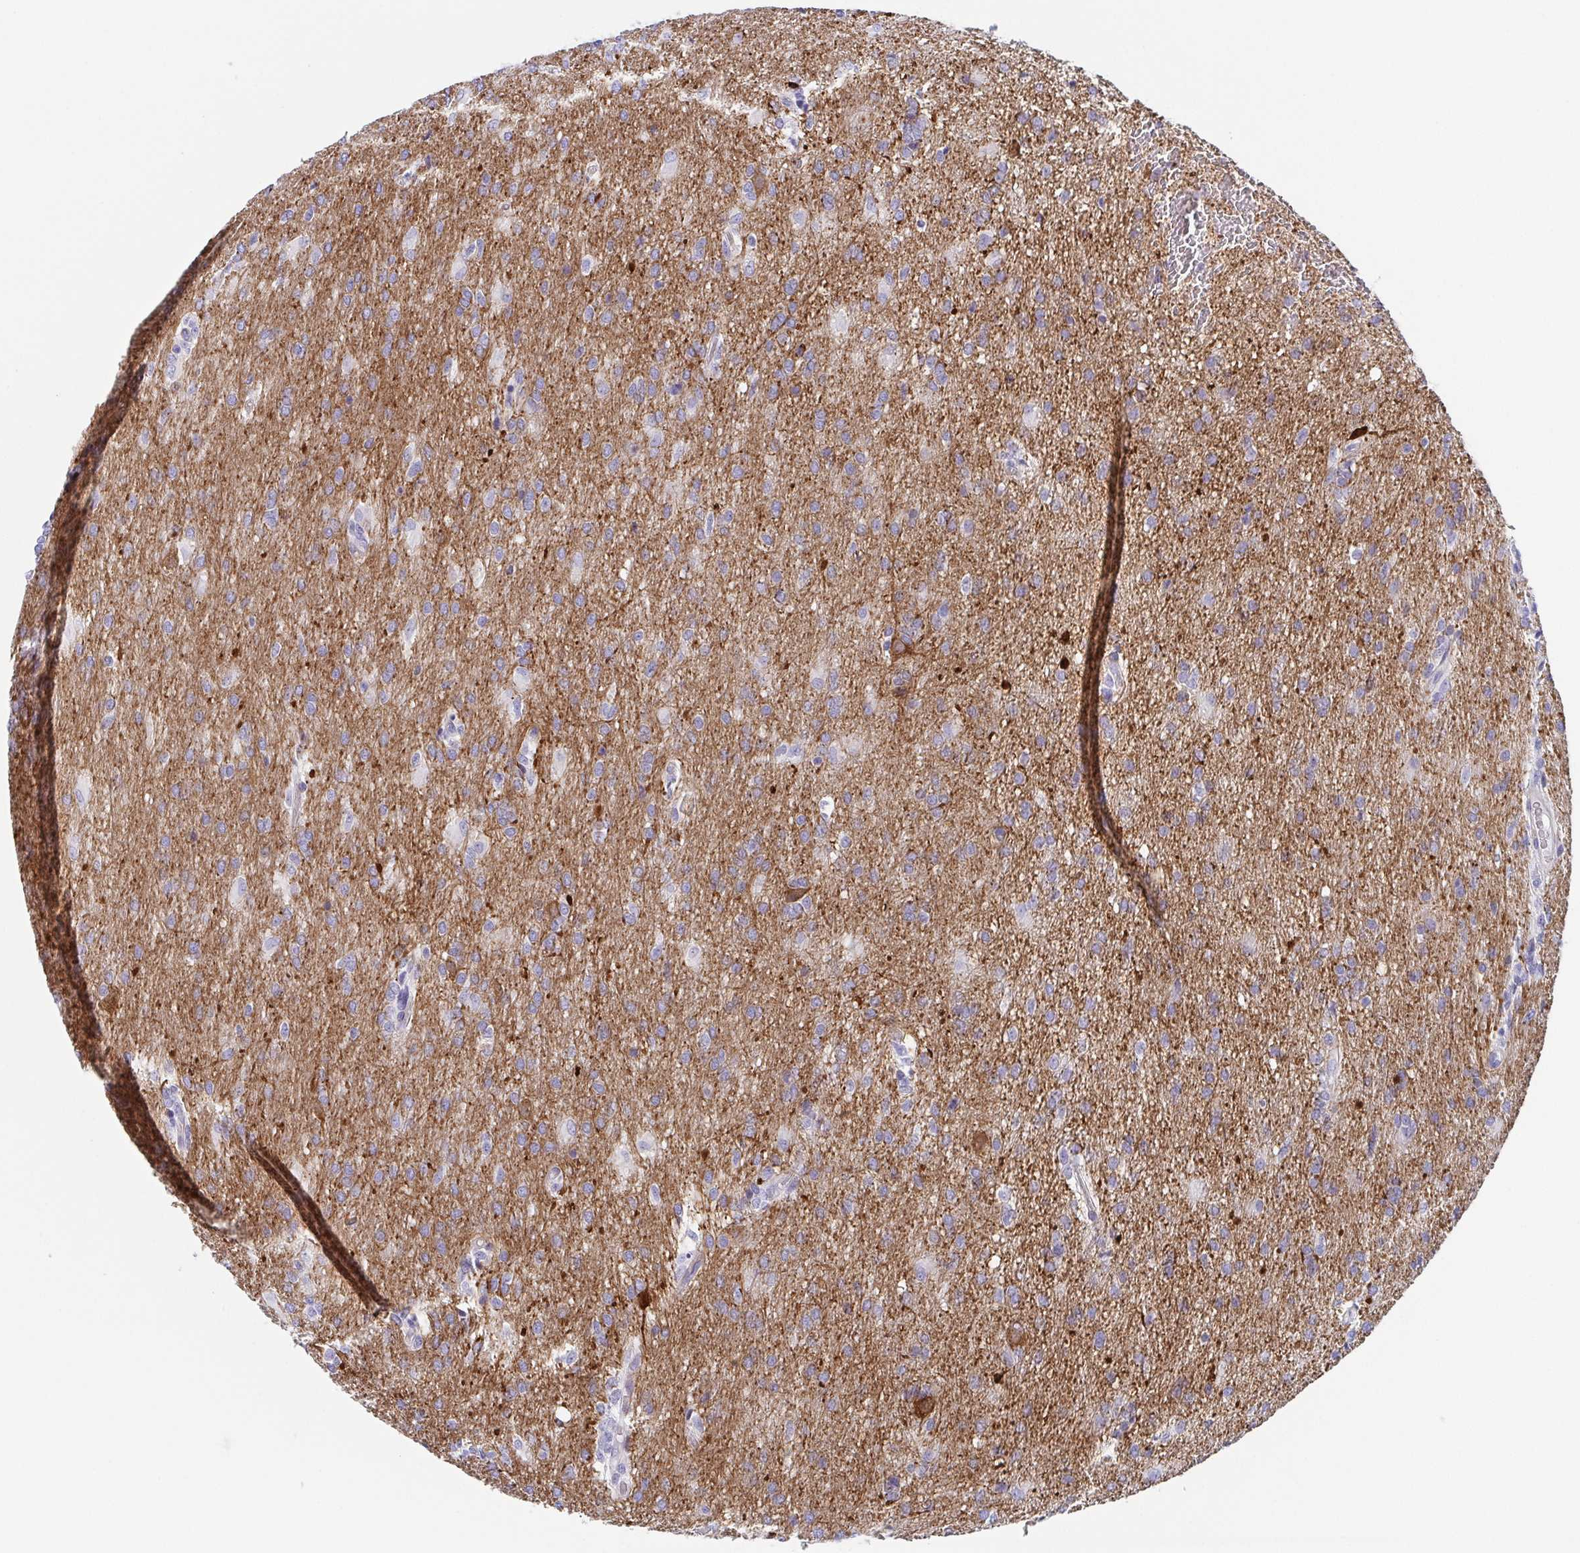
{"staining": {"intensity": "negative", "quantity": "none", "location": "none"}, "tissue": "glioma", "cell_type": "Tumor cells", "image_type": "cancer", "snomed": [{"axis": "morphology", "description": "Glioma, malignant, High grade"}, {"axis": "topography", "description": "Brain"}], "caption": "The immunohistochemistry (IHC) photomicrograph has no significant expression in tumor cells of high-grade glioma (malignant) tissue.", "gene": "DYNC1I1", "patient": {"sex": "male", "age": 68}}